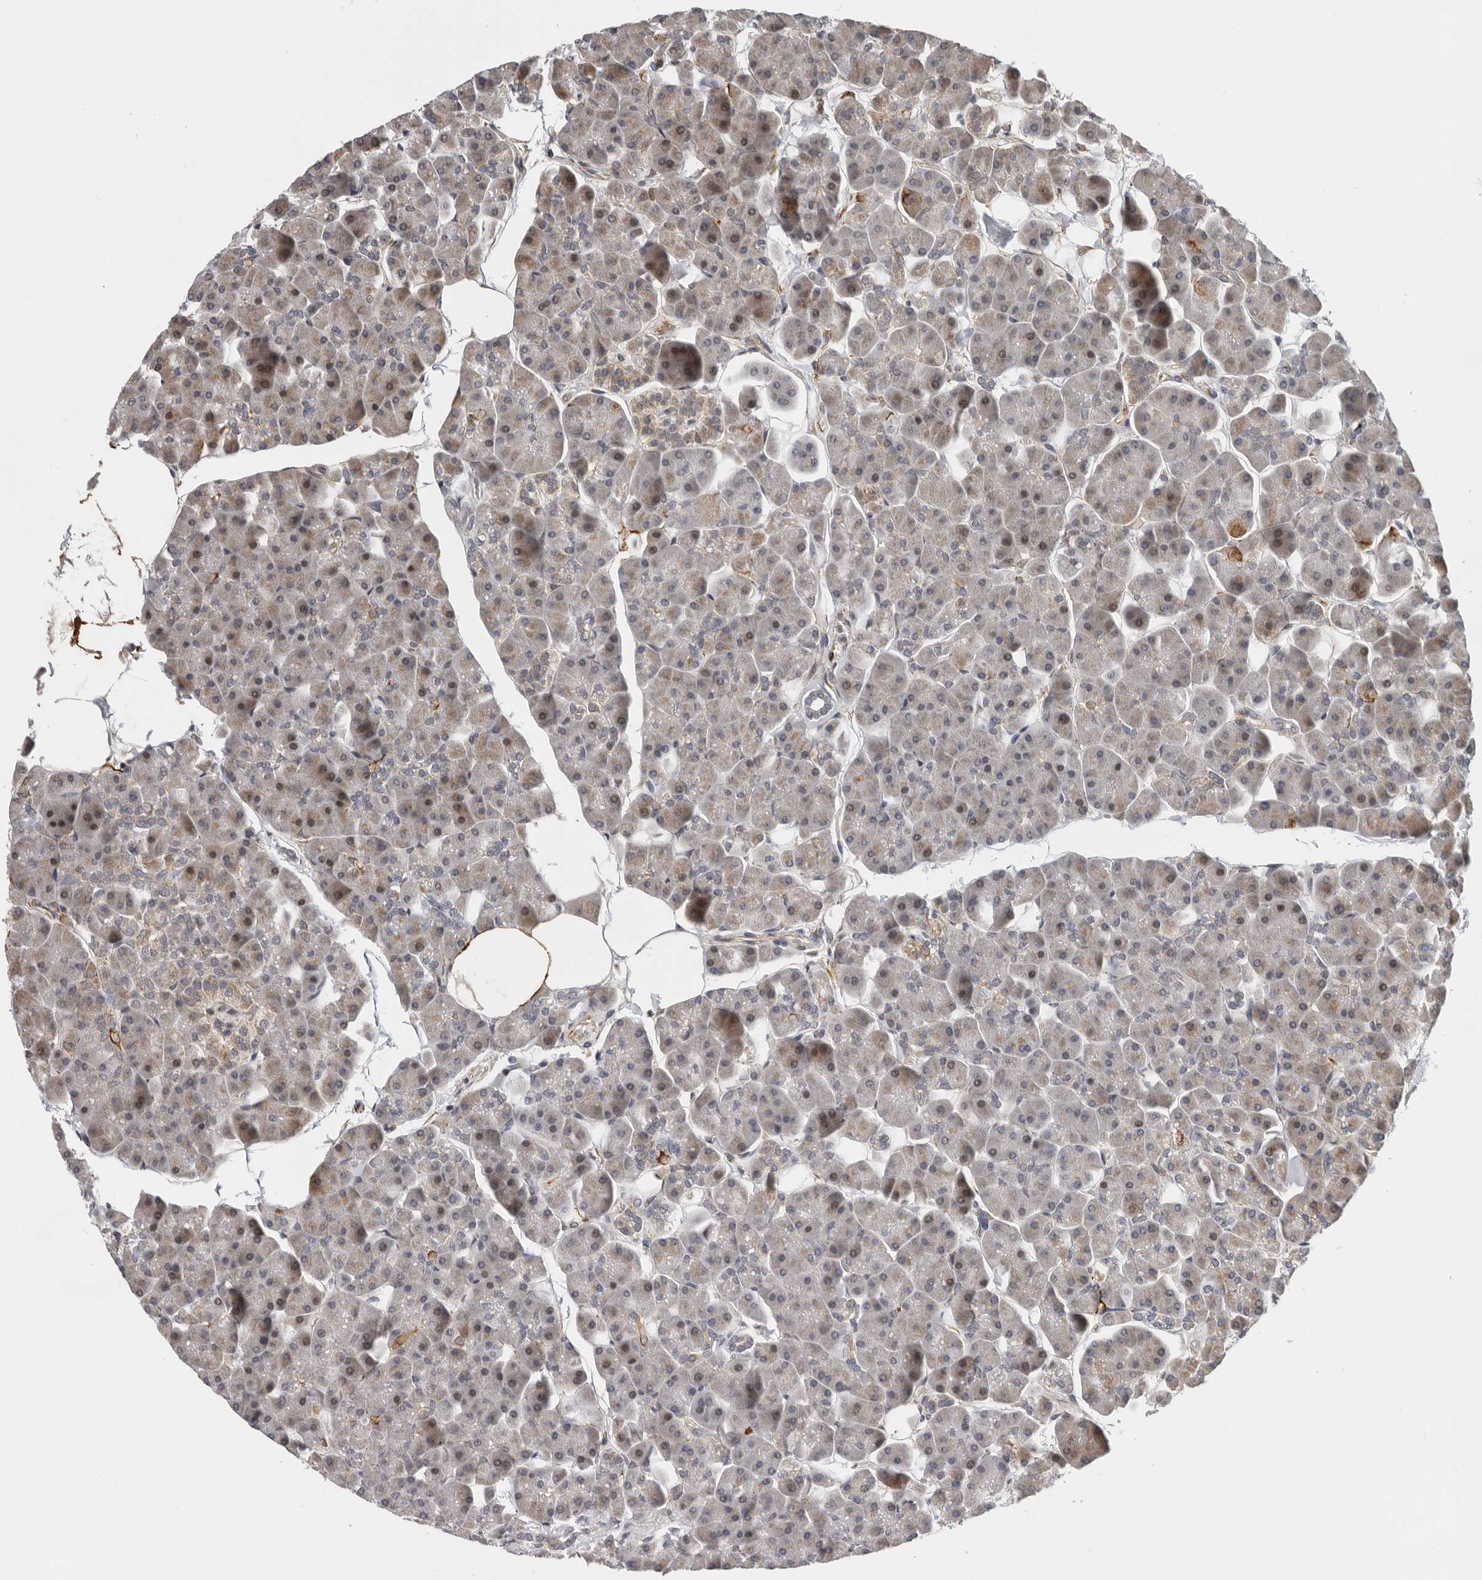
{"staining": {"intensity": "moderate", "quantity": "25%-75%", "location": "cytoplasmic/membranous"}, "tissue": "pancreas", "cell_type": "Exocrine glandular cells", "image_type": "normal", "snomed": [{"axis": "morphology", "description": "Normal tissue, NOS"}, {"axis": "topography", "description": "Pancreas"}], "caption": "Moderate cytoplasmic/membranous protein positivity is present in about 25%-75% of exocrine glandular cells in pancreas.", "gene": "RNF157", "patient": {"sex": "male", "age": 35}}